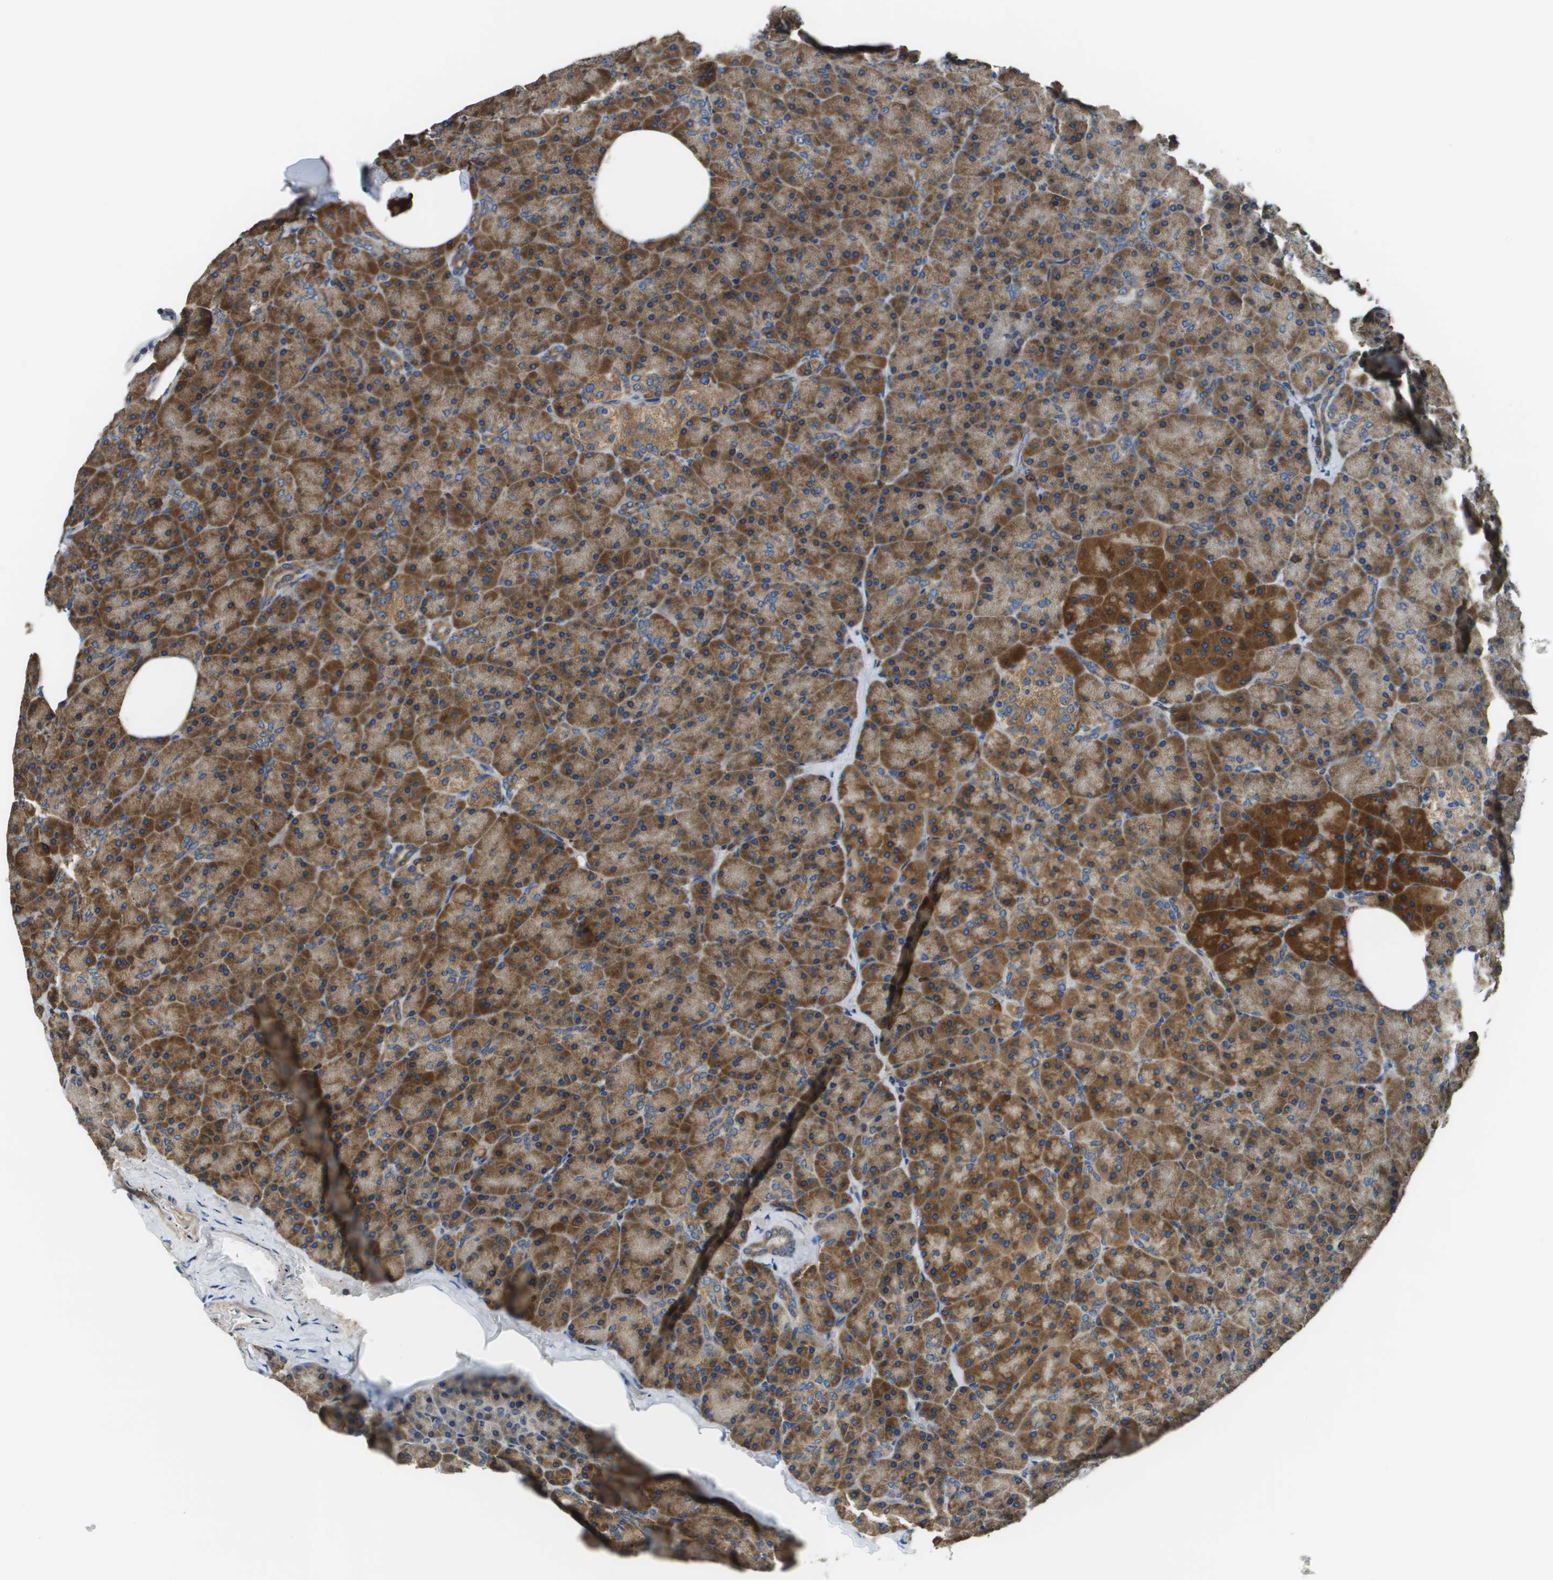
{"staining": {"intensity": "strong", "quantity": ">75%", "location": "cytoplasmic/membranous"}, "tissue": "pancreas", "cell_type": "Exocrine glandular cells", "image_type": "normal", "snomed": [{"axis": "morphology", "description": "Normal tissue, NOS"}, {"axis": "topography", "description": "Pancreas"}], "caption": "Exocrine glandular cells exhibit strong cytoplasmic/membranous expression in approximately >75% of cells in unremarkable pancreas. Nuclei are stained in blue.", "gene": "CNPY3", "patient": {"sex": "female", "age": 35}}